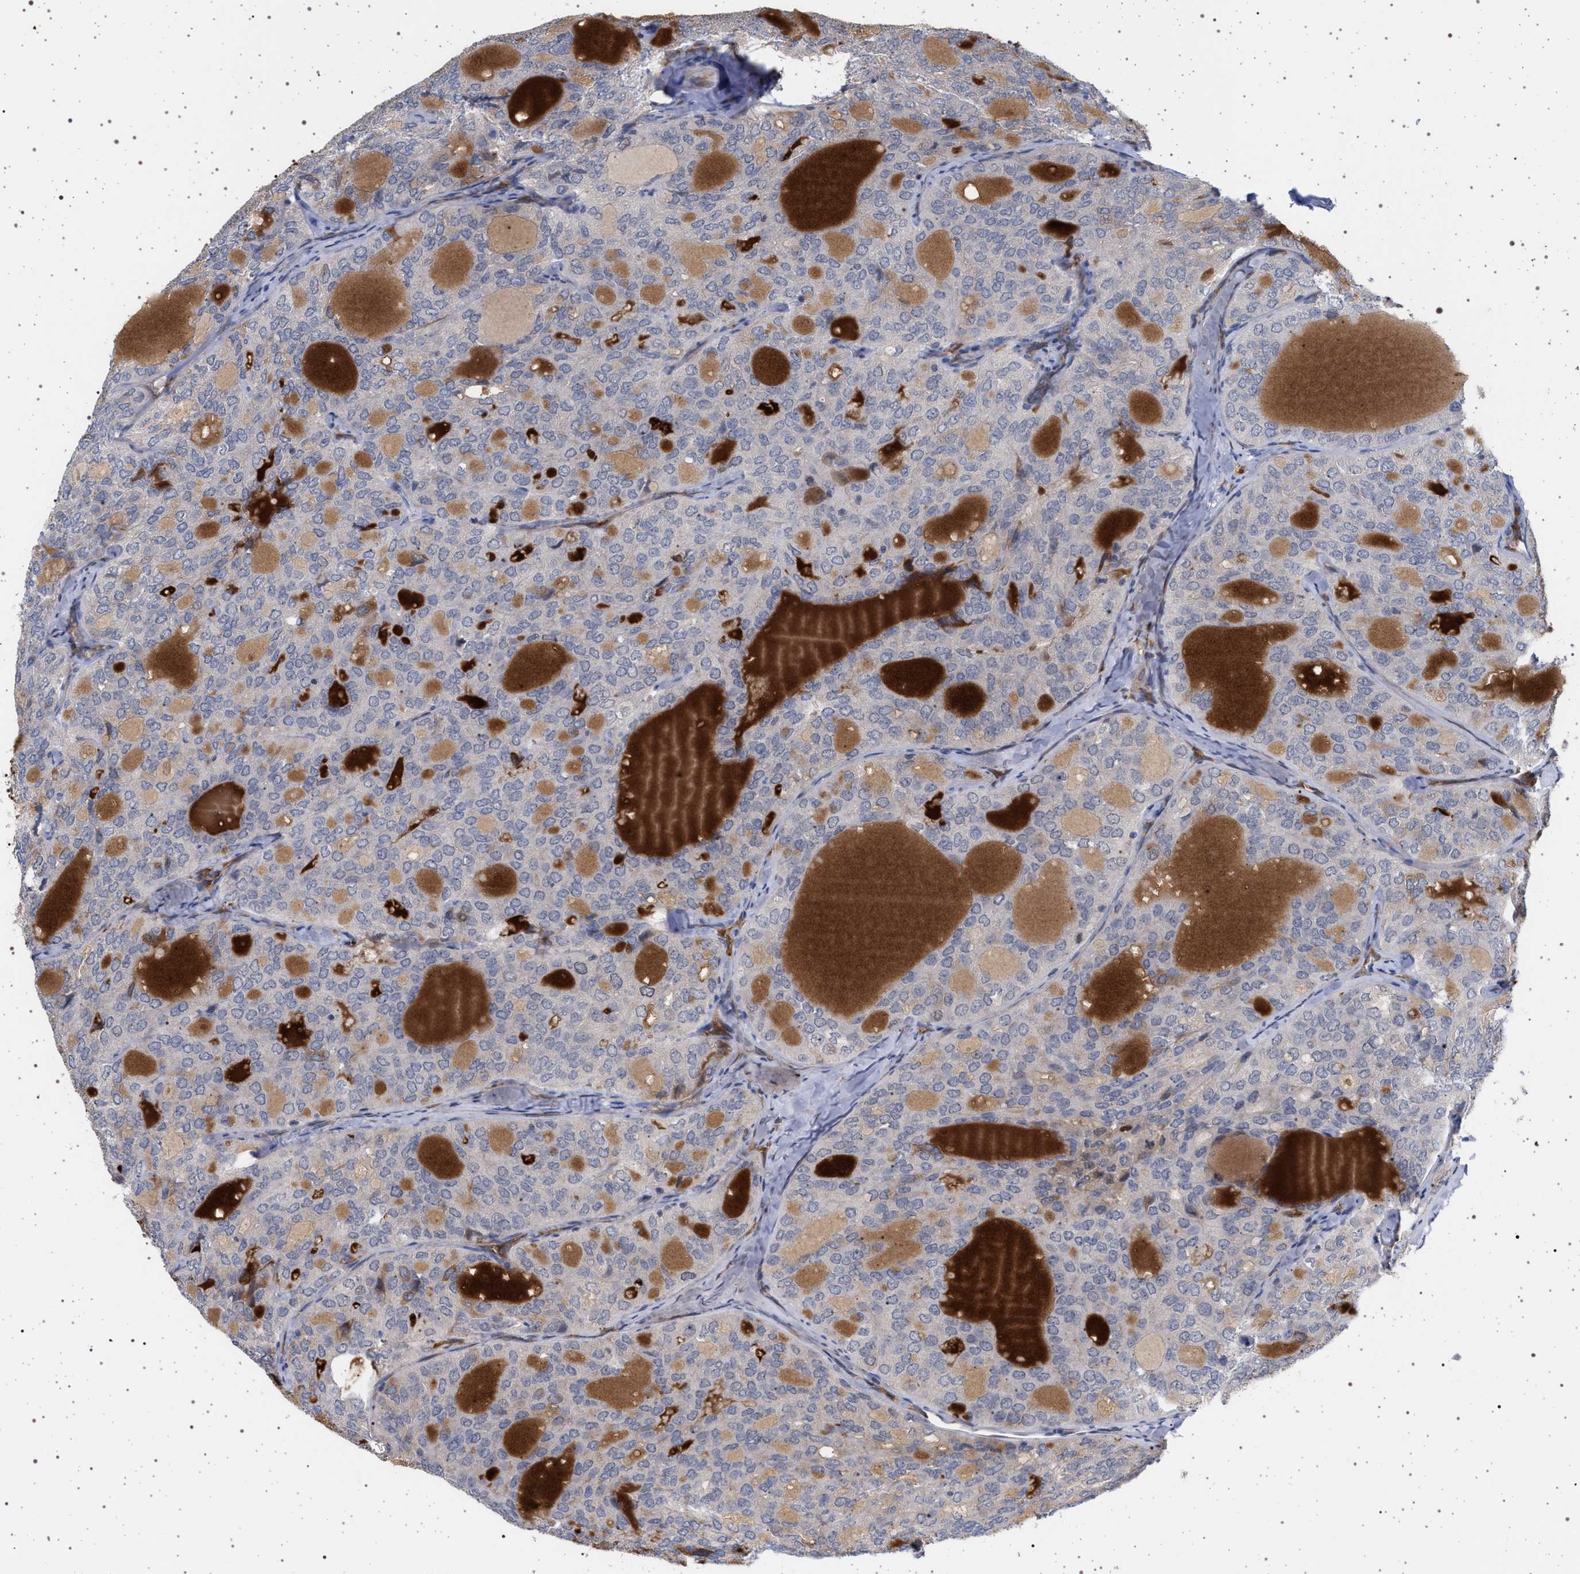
{"staining": {"intensity": "negative", "quantity": "none", "location": "none"}, "tissue": "thyroid cancer", "cell_type": "Tumor cells", "image_type": "cancer", "snomed": [{"axis": "morphology", "description": "Follicular adenoma carcinoma, NOS"}, {"axis": "topography", "description": "Thyroid gland"}], "caption": "High magnification brightfield microscopy of thyroid cancer stained with DAB (brown) and counterstained with hematoxylin (blue): tumor cells show no significant expression.", "gene": "RBM48", "patient": {"sex": "male", "age": 75}}